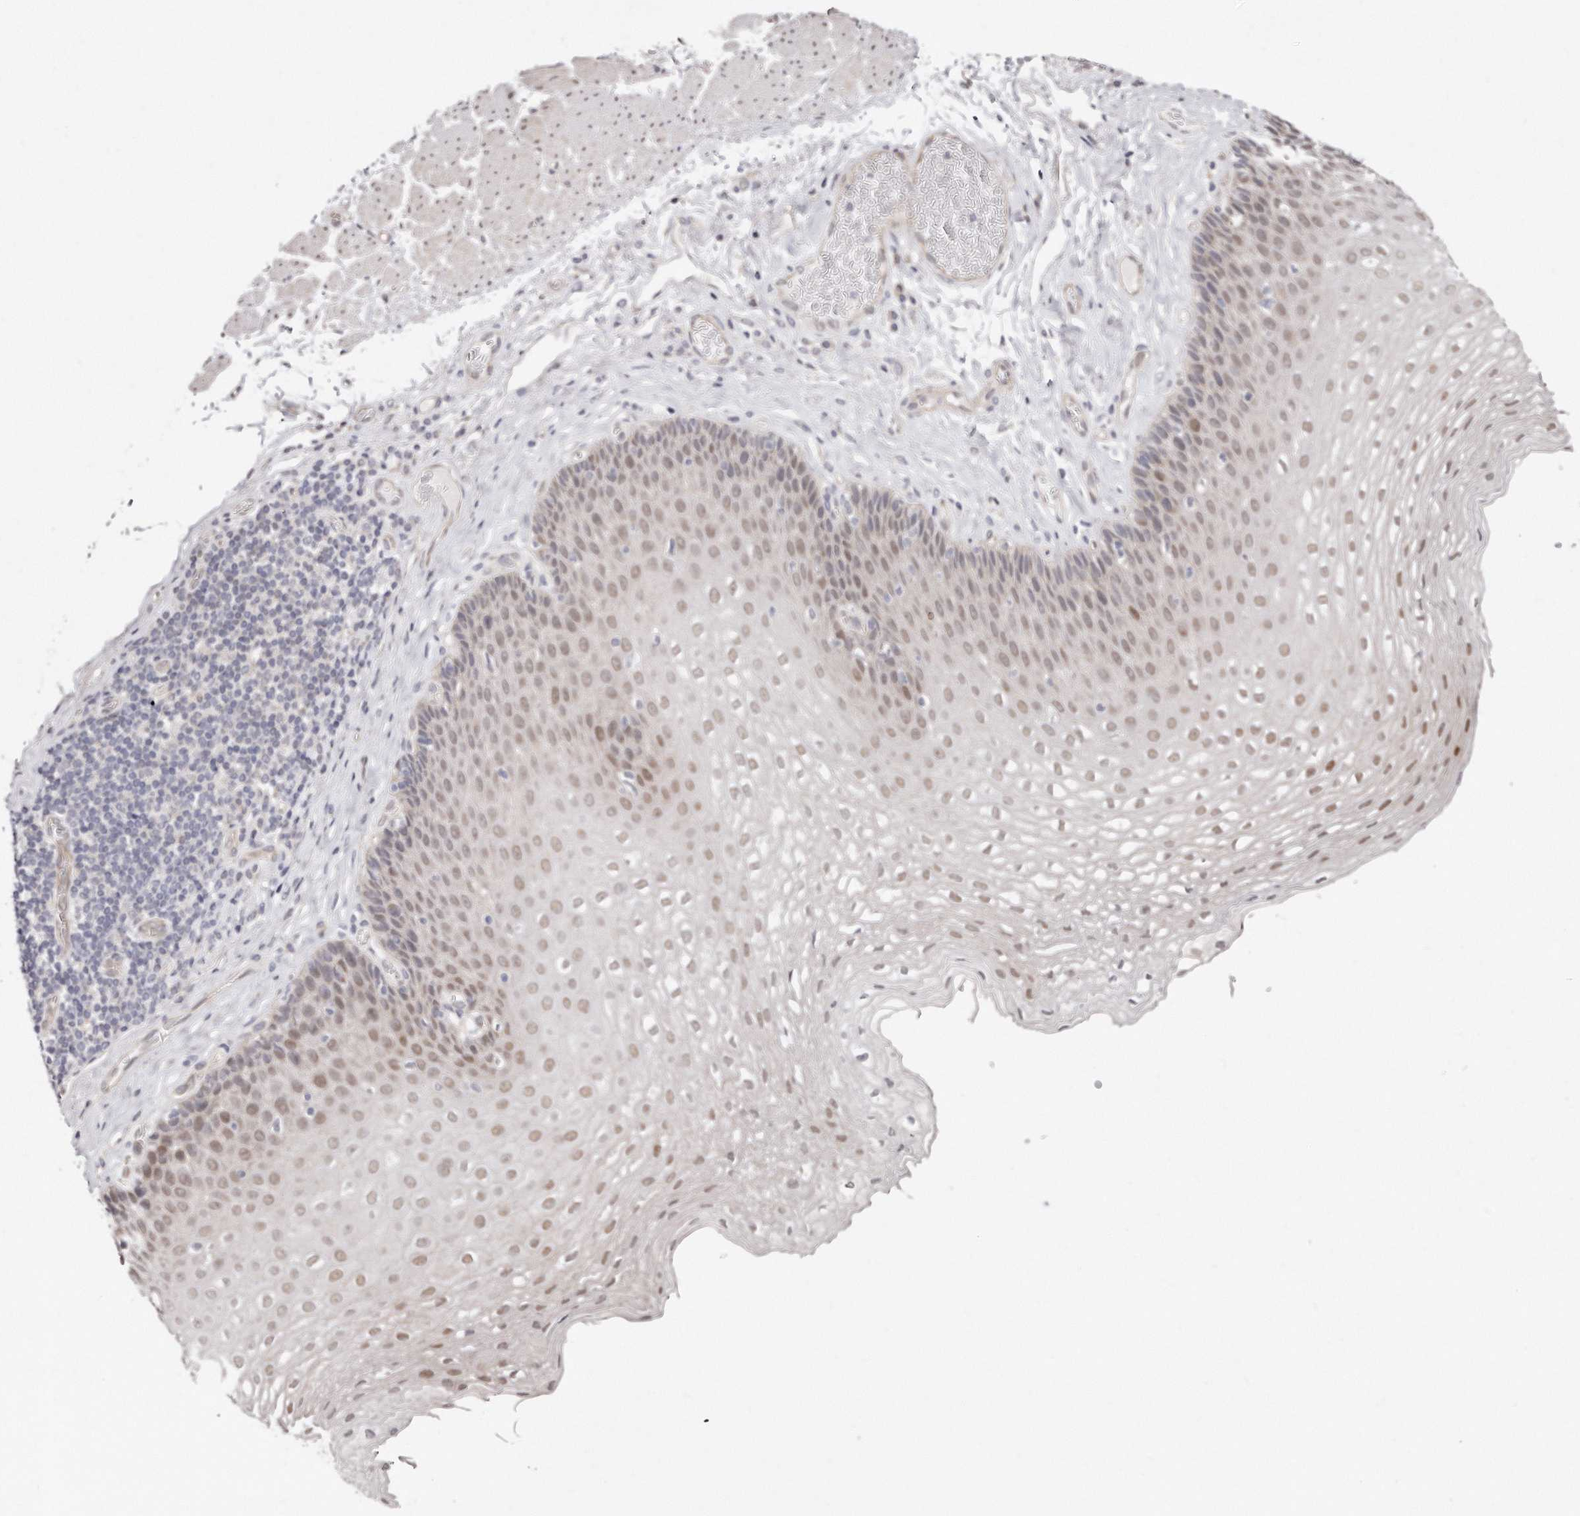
{"staining": {"intensity": "weak", "quantity": "25%-75%", "location": "nuclear"}, "tissue": "esophagus", "cell_type": "Squamous epithelial cells", "image_type": "normal", "snomed": [{"axis": "morphology", "description": "Normal tissue, NOS"}, {"axis": "topography", "description": "Esophagus"}], "caption": "The photomicrograph reveals a brown stain indicating the presence of a protein in the nuclear of squamous epithelial cells in esophagus. (brown staining indicates protein expression, while blue staining denotes nuclei).", "gene": "CASZ1", "patient": {"sex": "female", "age": 66}}